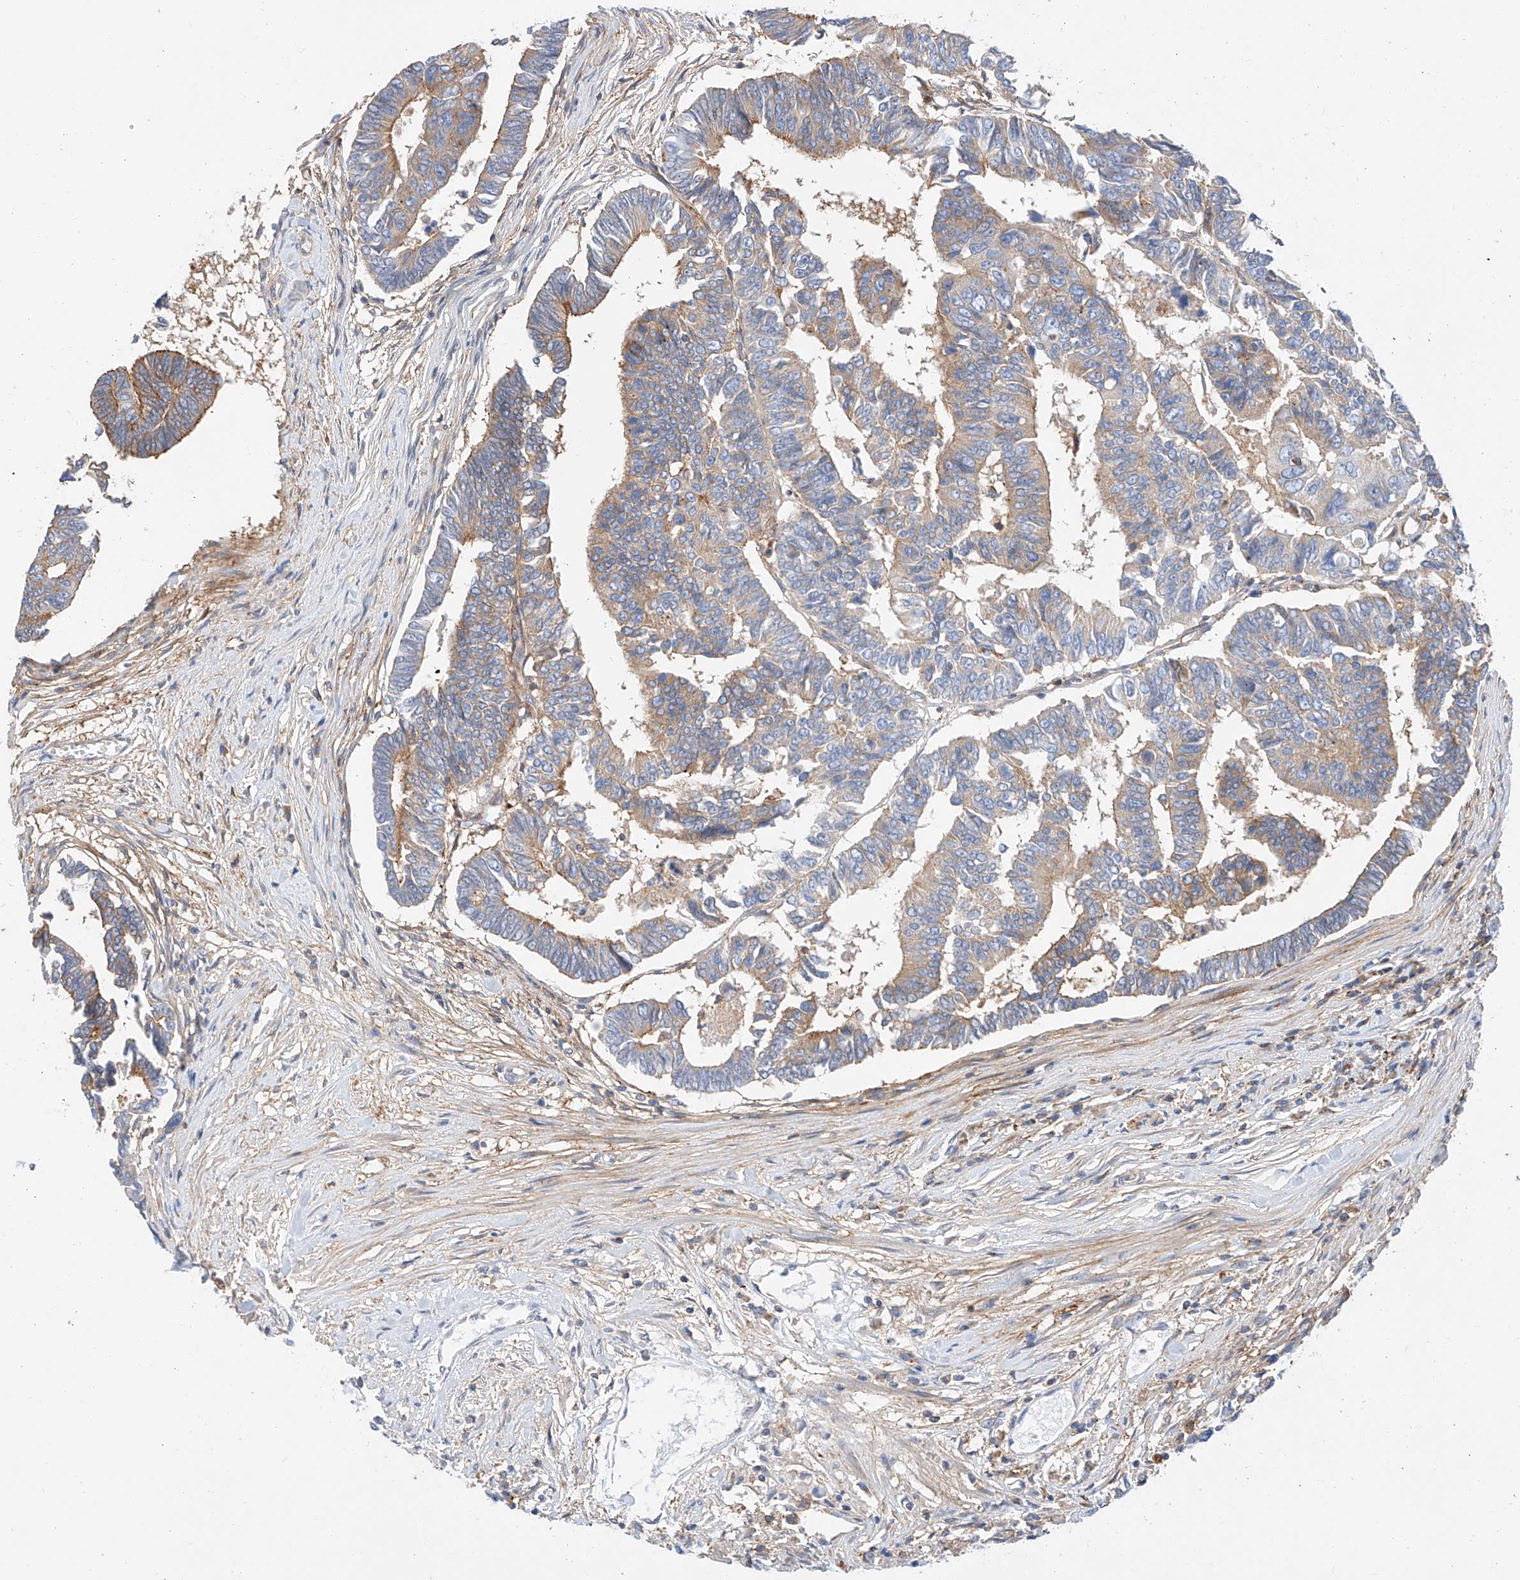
{"staining": {"intensity": "moderate", "quantity": "25%-75%", "location": "cytoplasmic/membranous"}, "tissue": "colorectal cancer", "cell_type": "Tumor cells", "image_type": "cancer", "snomed": [{"axis": "morphology", "description": "Adenocarcinoma, NOS"}, {"axis": "topography", "description": "Rectum"}], "caption": "Human colorectal cancer (adenocarcinoma) stained with a brown dye displays moderate cytoplasmic/membranous positive expression in approximately 25%-75% of tumor cells.", "gene": "HAUS4", "patient": {"sex": "female", "age": 65}}